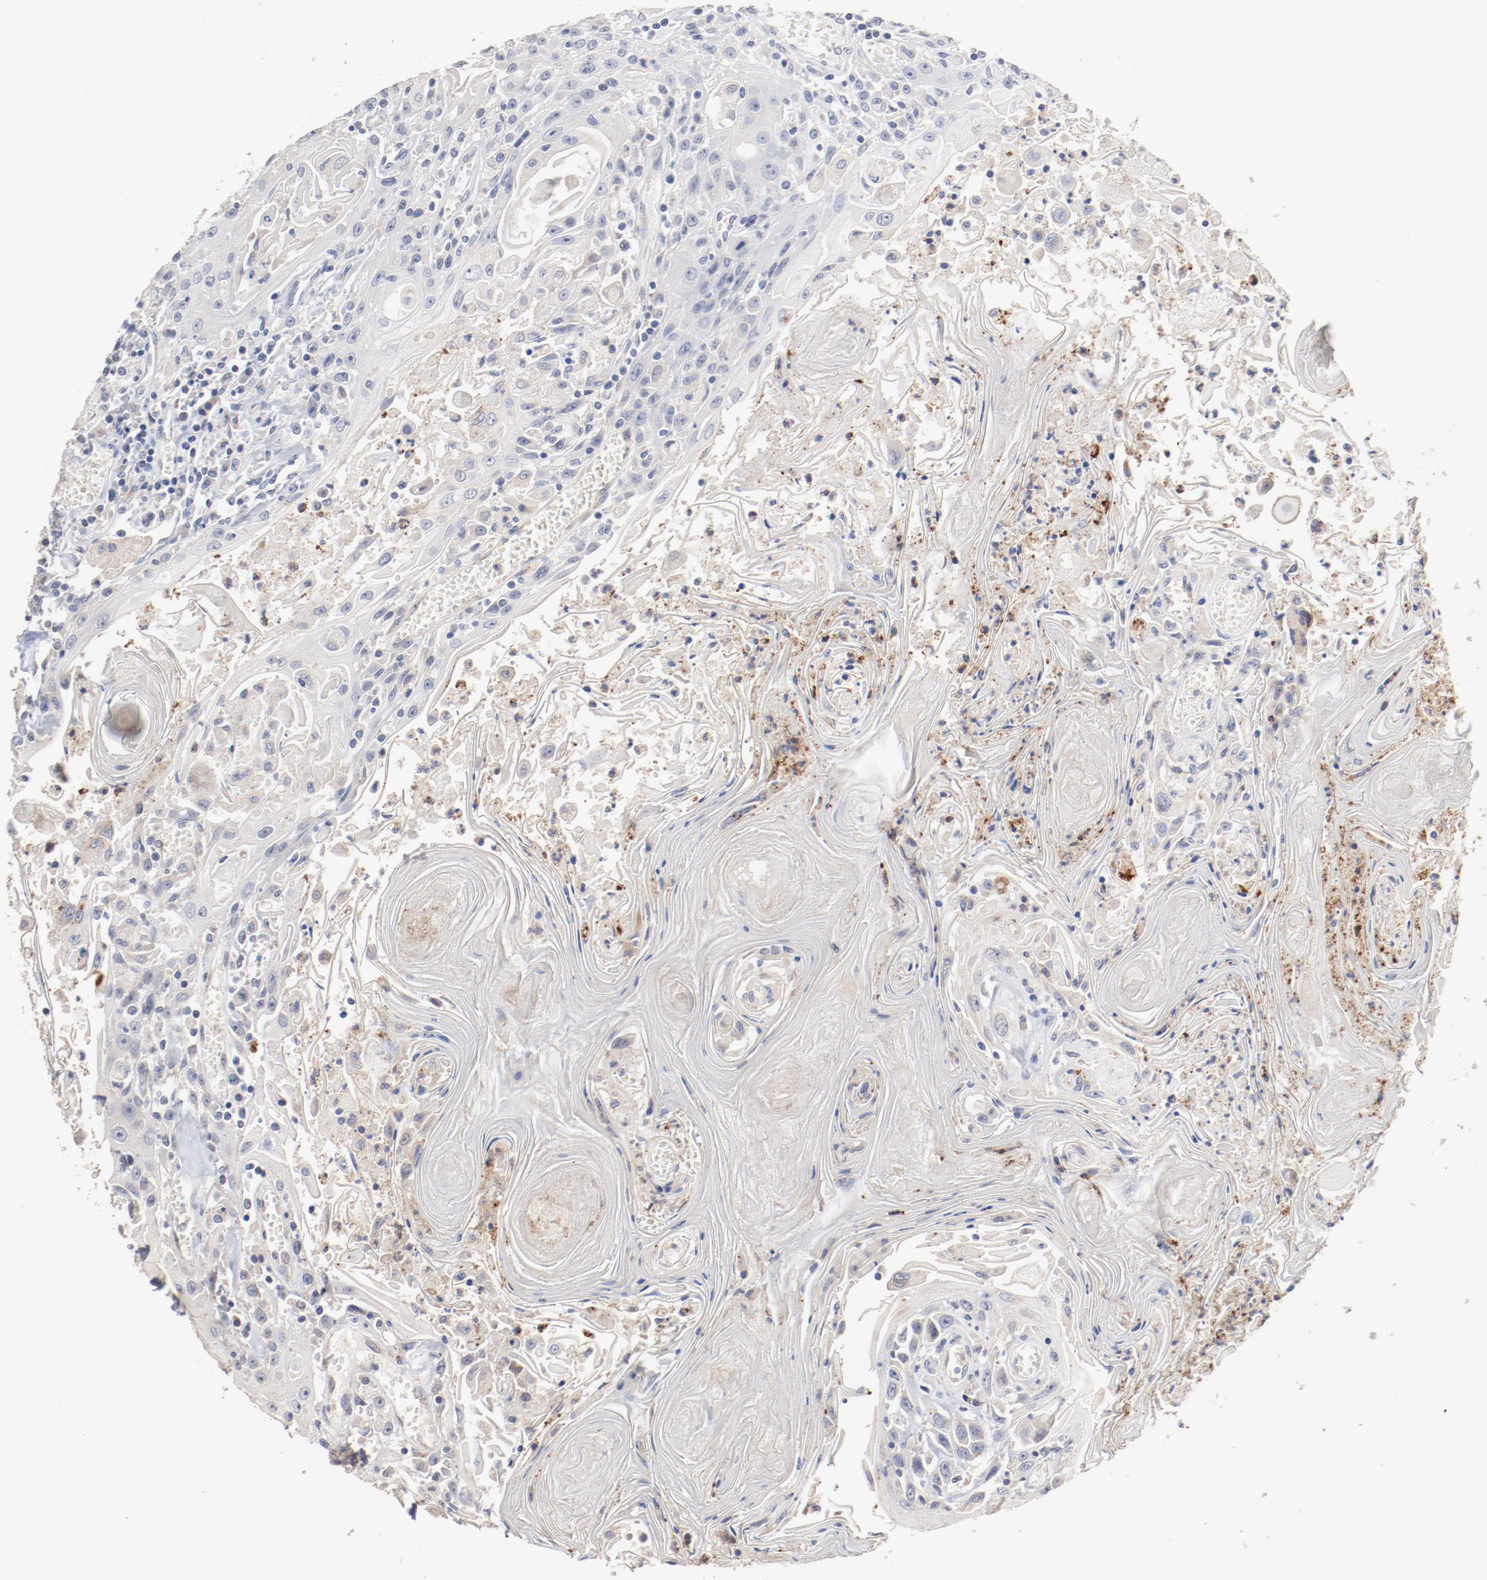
{"staining": {"intensity": "negative", "quantity": "none", "location": "none"}, "tissue": "head and neck cancer", "cell_type": "Tumor cells", "image_type": "cancer", "snomed": [{"axis": "morphology", "description": "Squamous cell carcinoma, NOS"}, {"axis": "topography", "description": "Oral tissue"}, {"axis": "topography", "description": "Head-Neck"}], "caption": "A micrograph of head and neck cancer stained for a protein reveals no brown staining in tumor cells.", "gene": "AK7", "patient": {"sex": "female", "age": 76}}